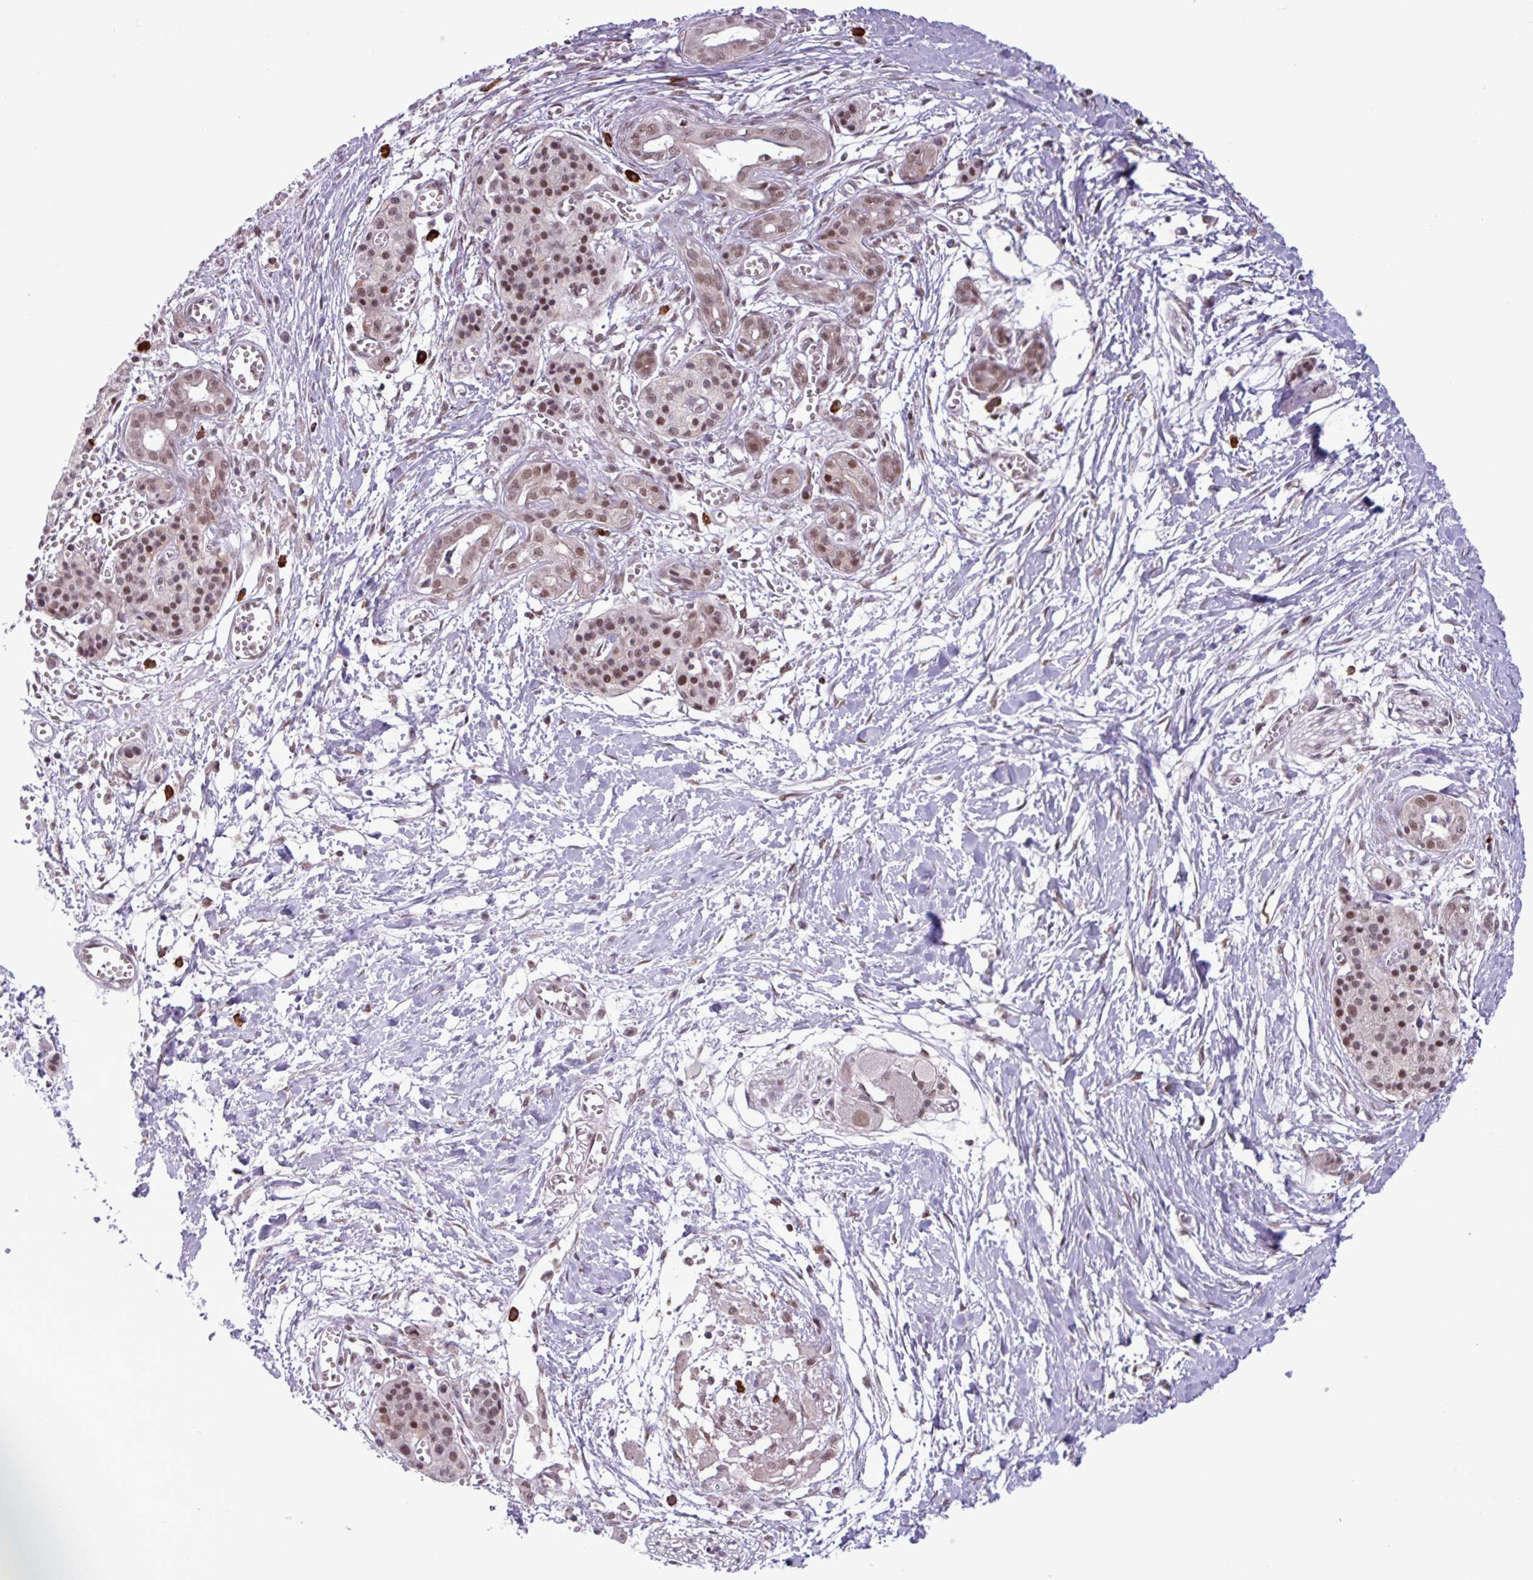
{"staining": {"intensity": "moderate", "quantity": ">75%", "location": "nuclear"}, "tissue": "pancreatic cancer", "cell_type": "Tumor cells", "image_type": "cancer", "snomed": [{"axis": "morphology", "description": "Adenocarcinoma, NOS"}, {"axis": "topography", "description": "Pancreas"}], "caption": "Approximately >75% of tumor cells in pancreatic cancer (adenocarcinoma) demonstrate moderate nuclear protein positivity as visualized by brown immunohistochemical staining.", "gene": "NOTCH2", "patient": {"sex": "male", "age": 71}}